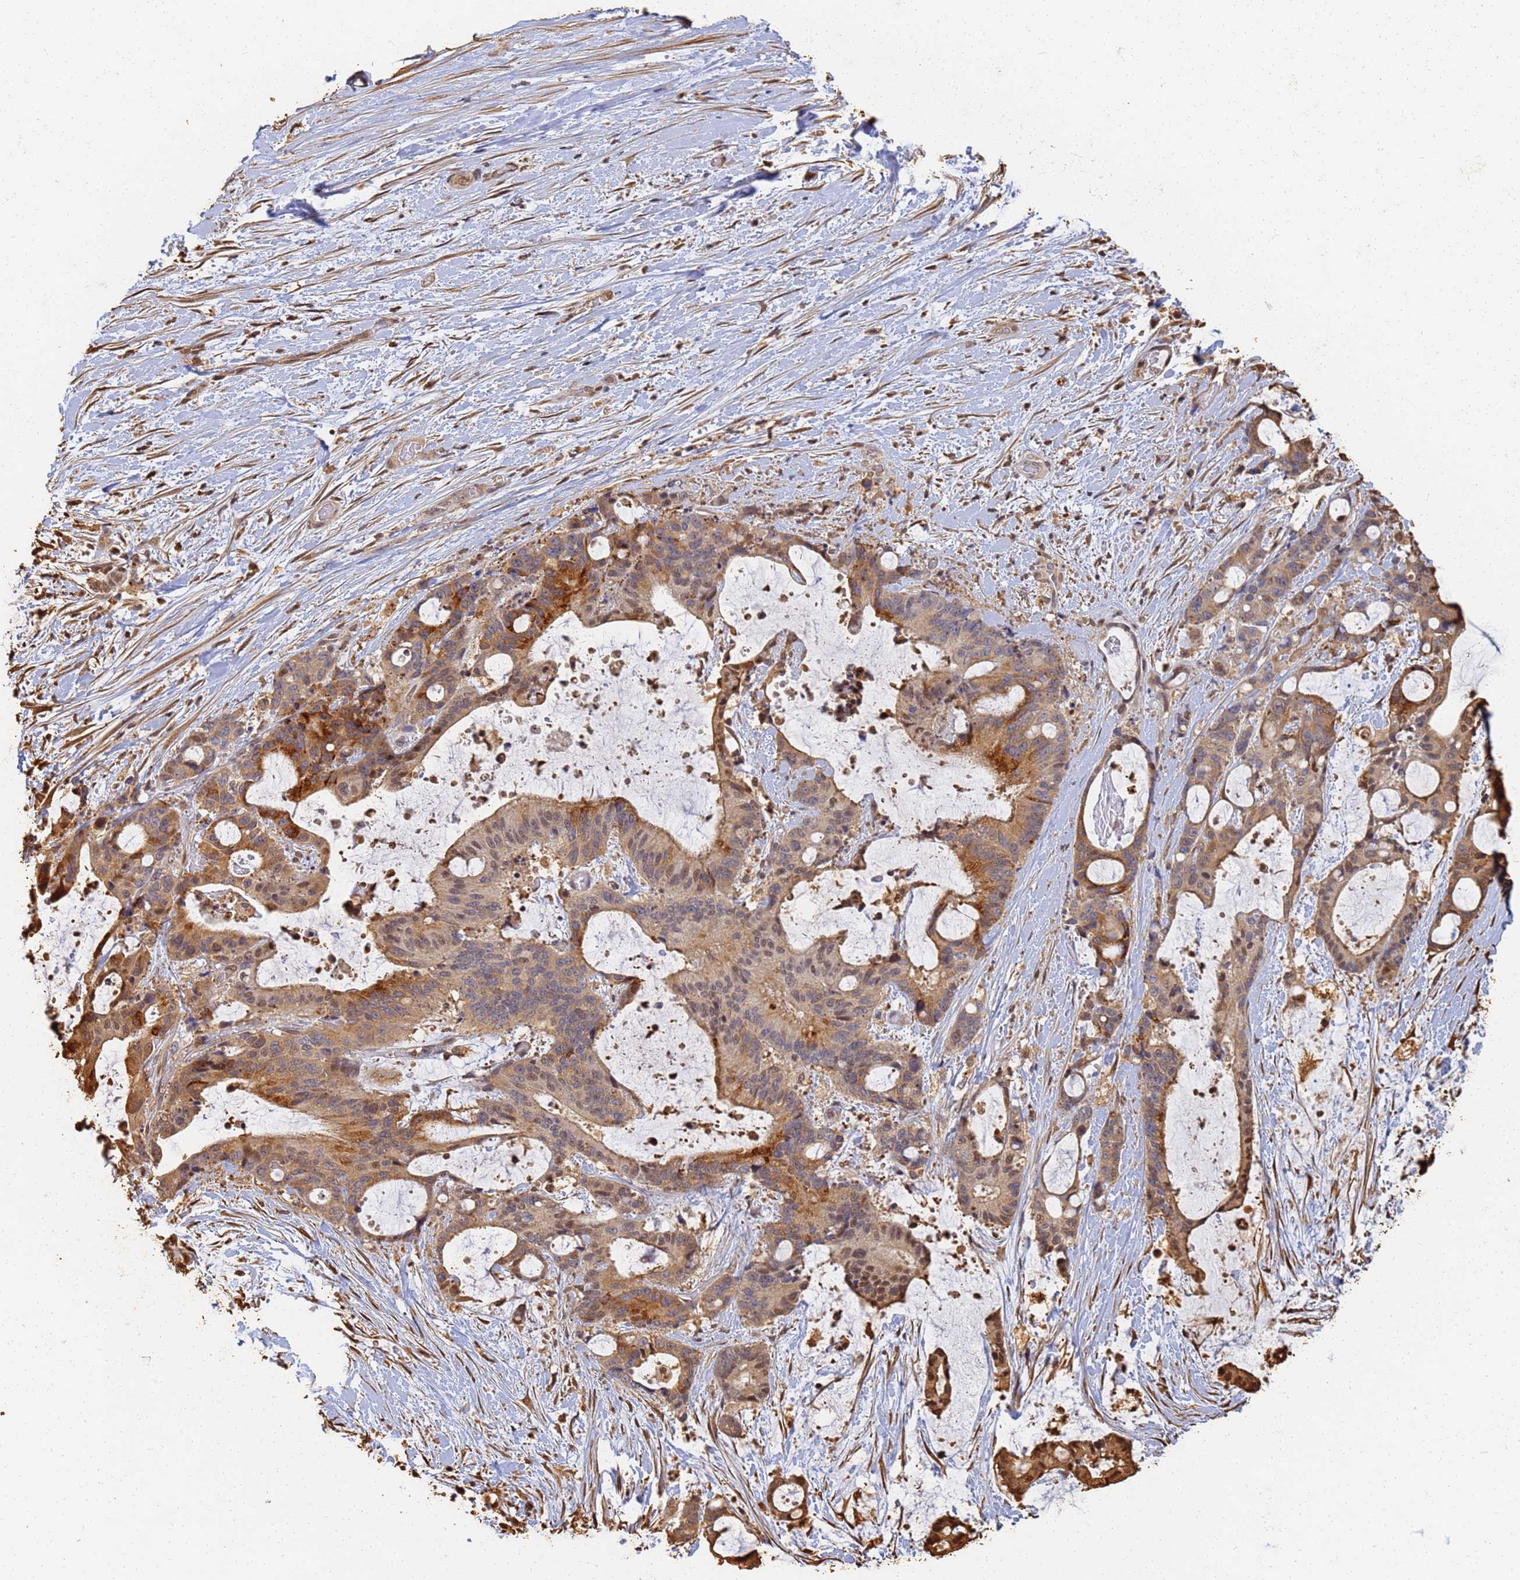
{"staining": {"intensity": "moderate", "quantity": "25%-75%", "location": "cytoplasmic/membranous,nuclear"}, "tissue": "liver cancer", "cell_type": "Tumor cells", "image_type": "cancer", "snomed": [{"axis": "morphology", "description": "Normal tissue, NOS"}, {"axis": "morphology", "description": "Cholangiocarcinoma"}, {"axis": "topography", "description": "Liver"}, {"axis": "topography", "description": "Peripheral nerve tissue"}], "caption": "Moderate cytoplasmic/membranous and nuclear protein expression is present in about 25%-75% of tumor cells in liver cancer. The protein of interest is shown in brown color, while the nuclei are stained blue.", "gene": "JAK2", "patient": {"sex": "female", "age": 73}}